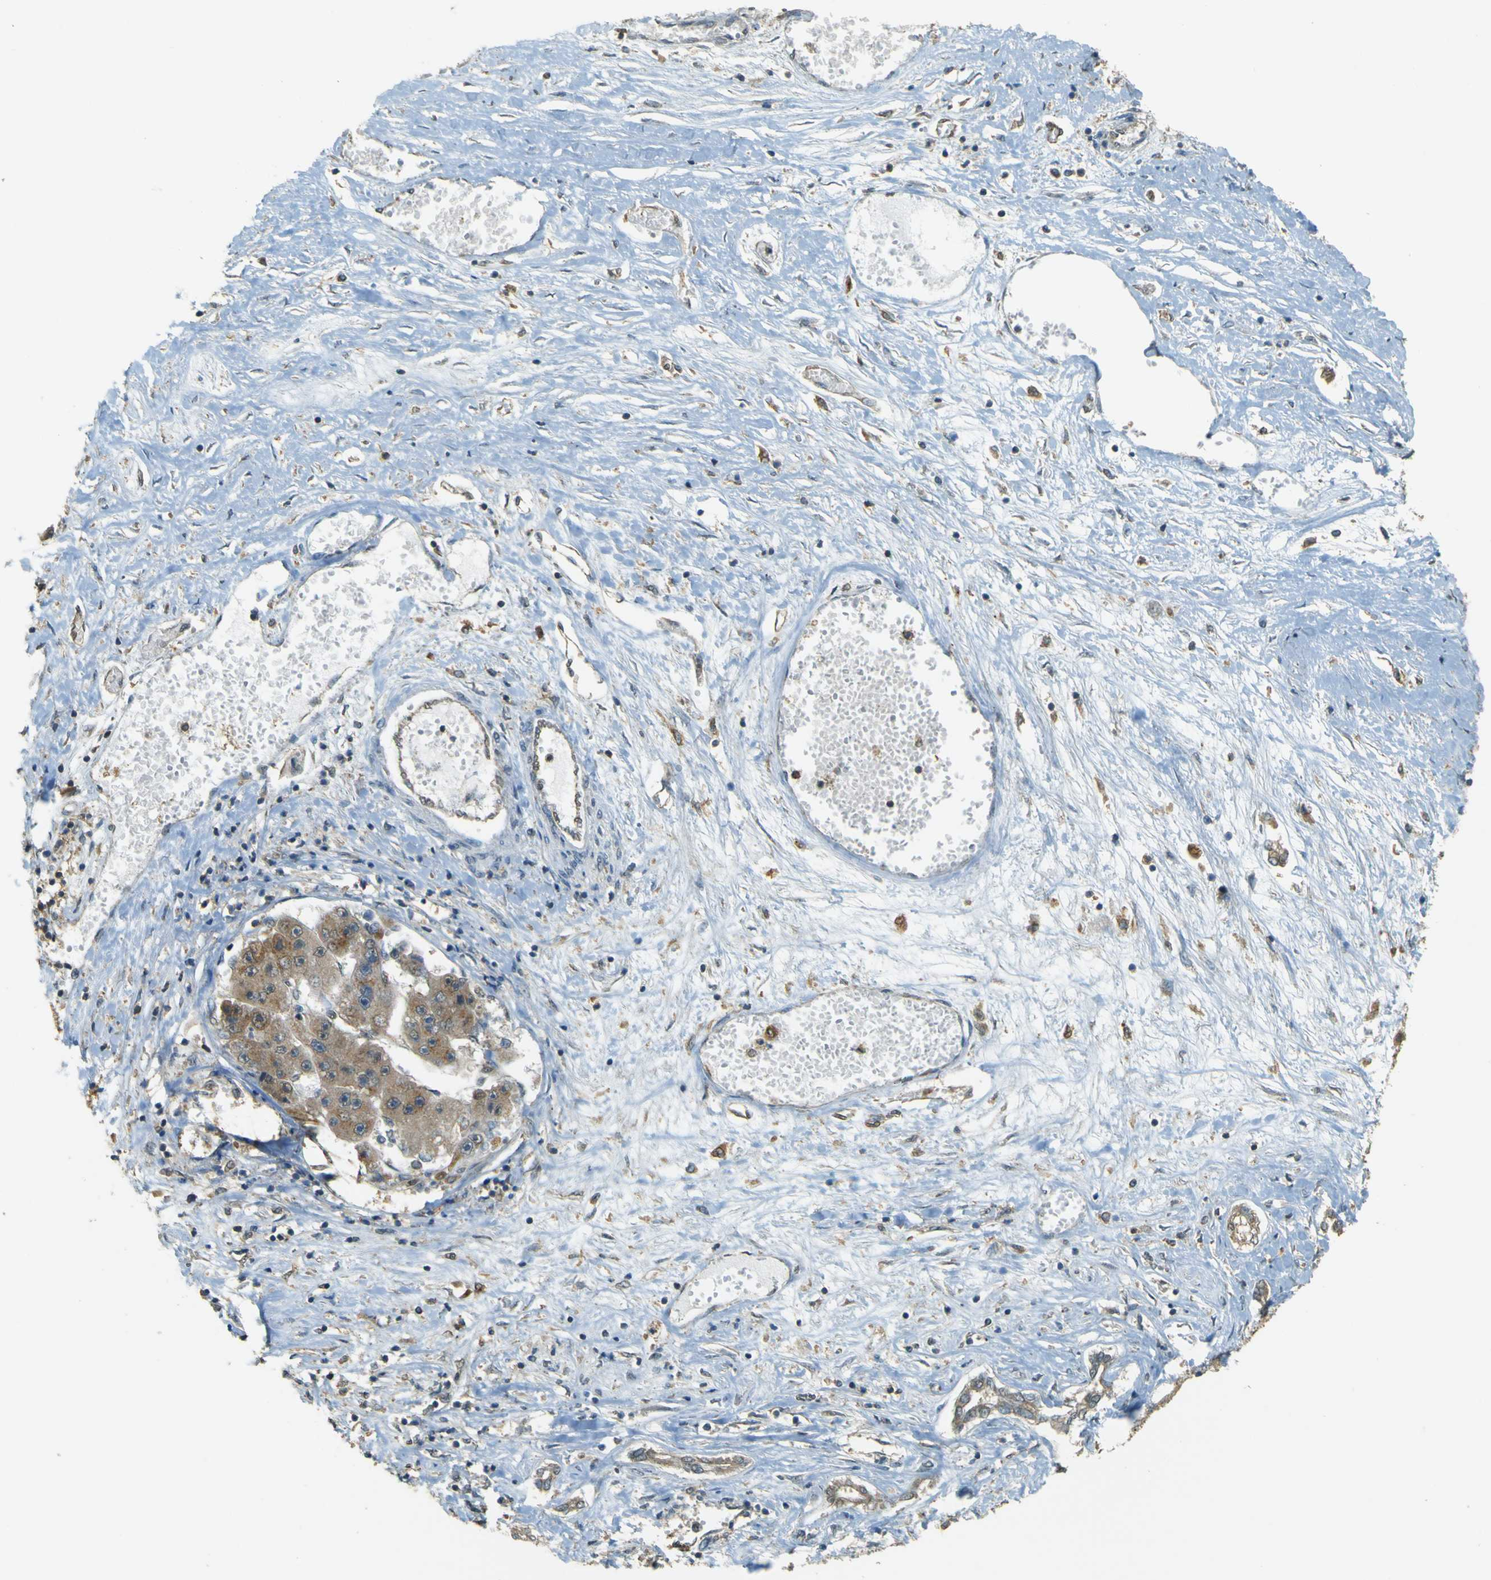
{"staining": {"intensity": "moderate", "quantity": ">75%", "location": "cytoplasmic/membranous"}, "tissue": "liver cancer", "cell_type": "Tumor cells", "image_type": "cancer", "snomed": [{"axis": "morphology", "description": "Carcinoma, Hepatocellular, NOS"}, {"axis": "topography", "description": "Liver"}], "caption": "Immunohistochemical staining of human liver cancer shows medium levels of moderate cytoplasmic/membranous protein positivity in about >75% of tumor cells. The protein of interest is stained brown, and the nuclei are stained in blue (DAB (3,3'-diaminobenzidine) IHC with brightfield microscopy, high magnification).", "gene": "GOLGA1", "patient": {"sex": "female", "age": 61}}